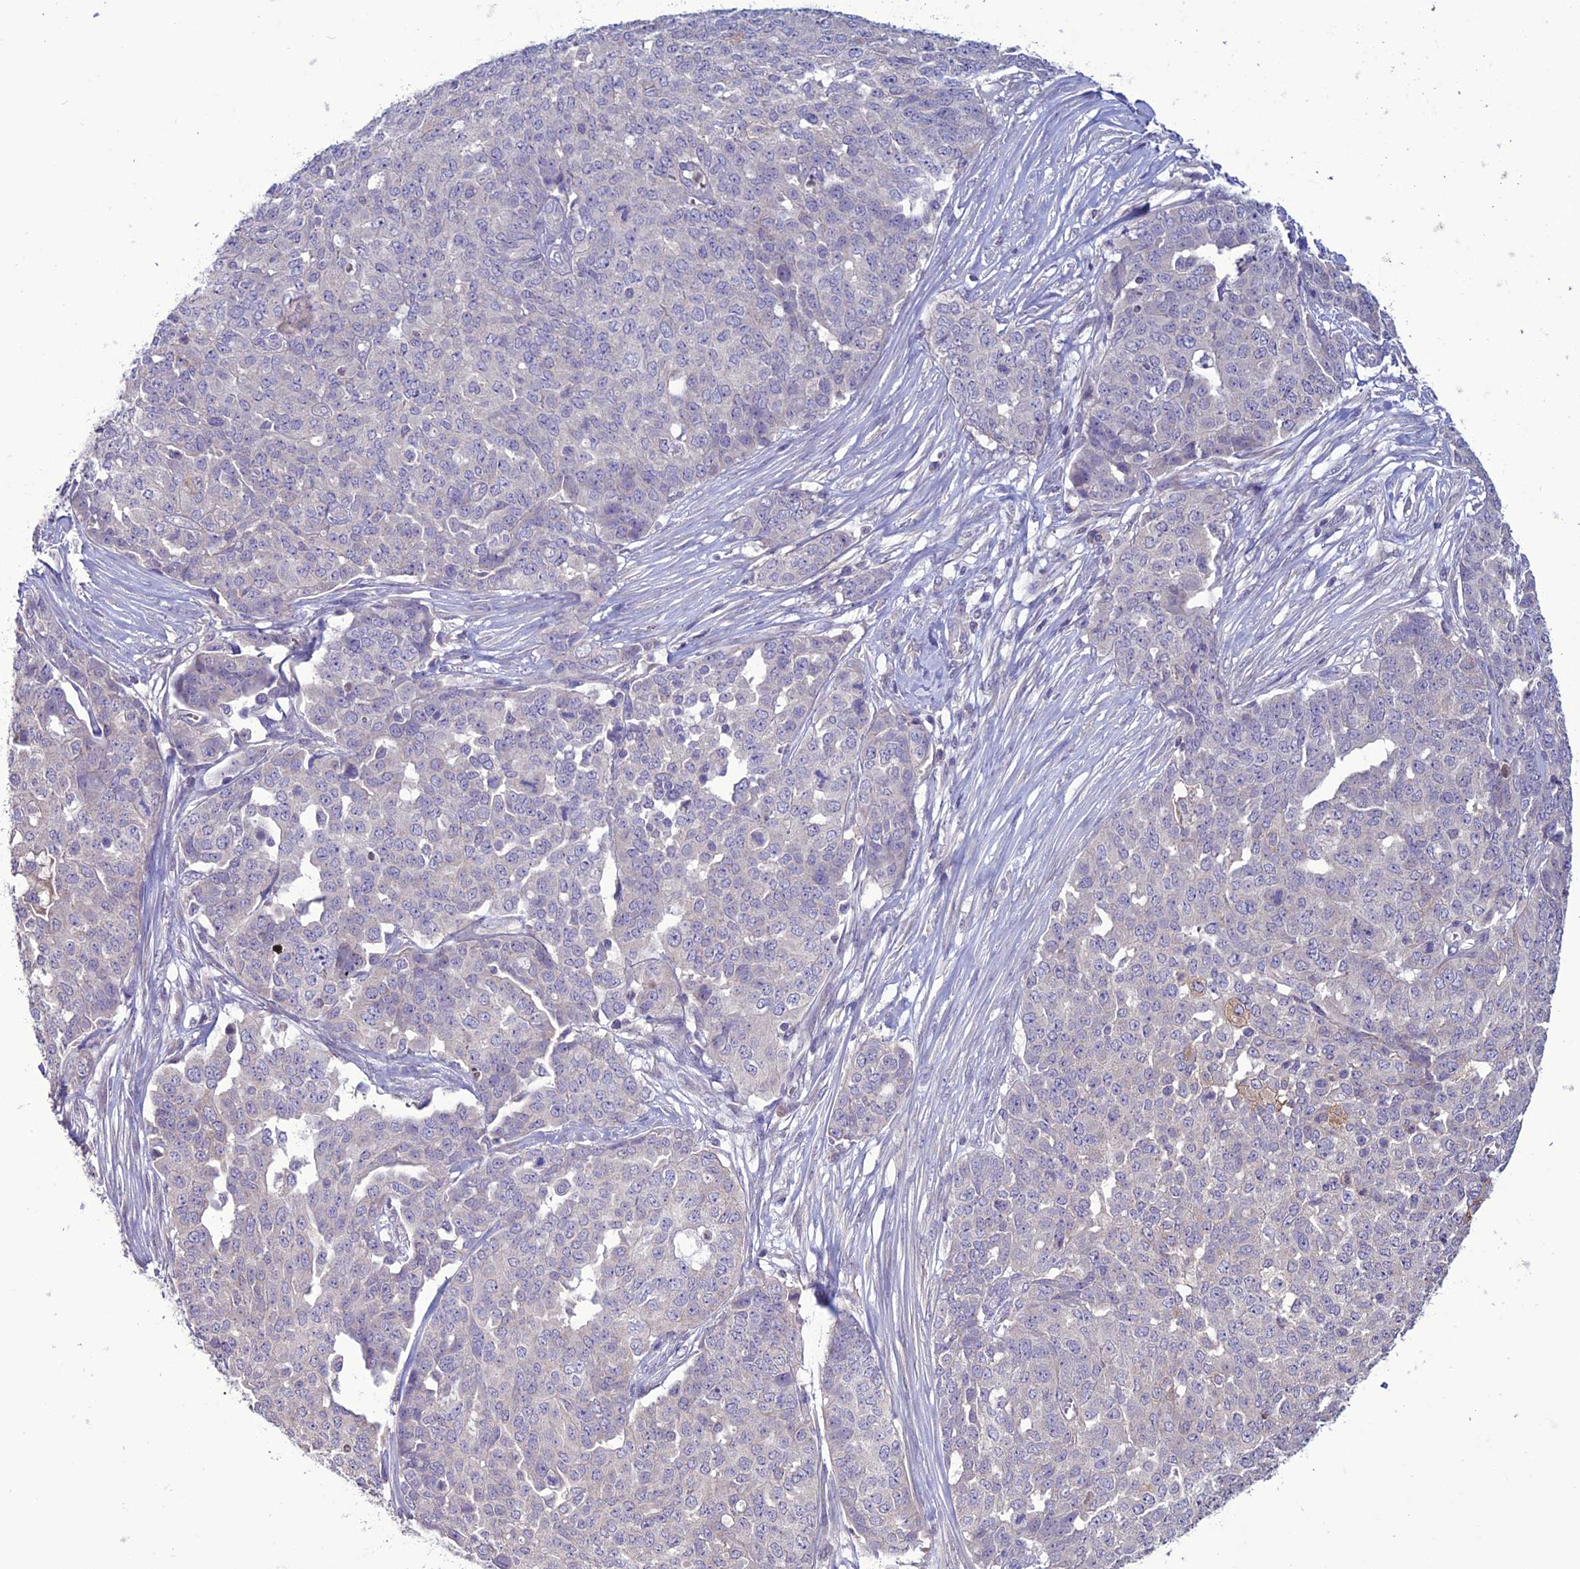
{"staining": {"intensity": "negative", "quantity": "none", "location": "none"}, "tissue": "ovarian cancer", "cell_type": "Tumor cells", "image_type": "cancer", "snomed": [{"axis": "morphology", "description": "Cystadenocarcinoma, serous, NOS"}, {"axis": "topography", "description": "Soft tissue"}, {"axis": "topography", "description": "Ovary"}], "caption": "DAB immunohistochemical staining of ovarian serous cystadenocarcinoma reveals no significant staining in tumor cells.", "gene": "C2orf76", "patient": {"sex": "female", "age": 57}}